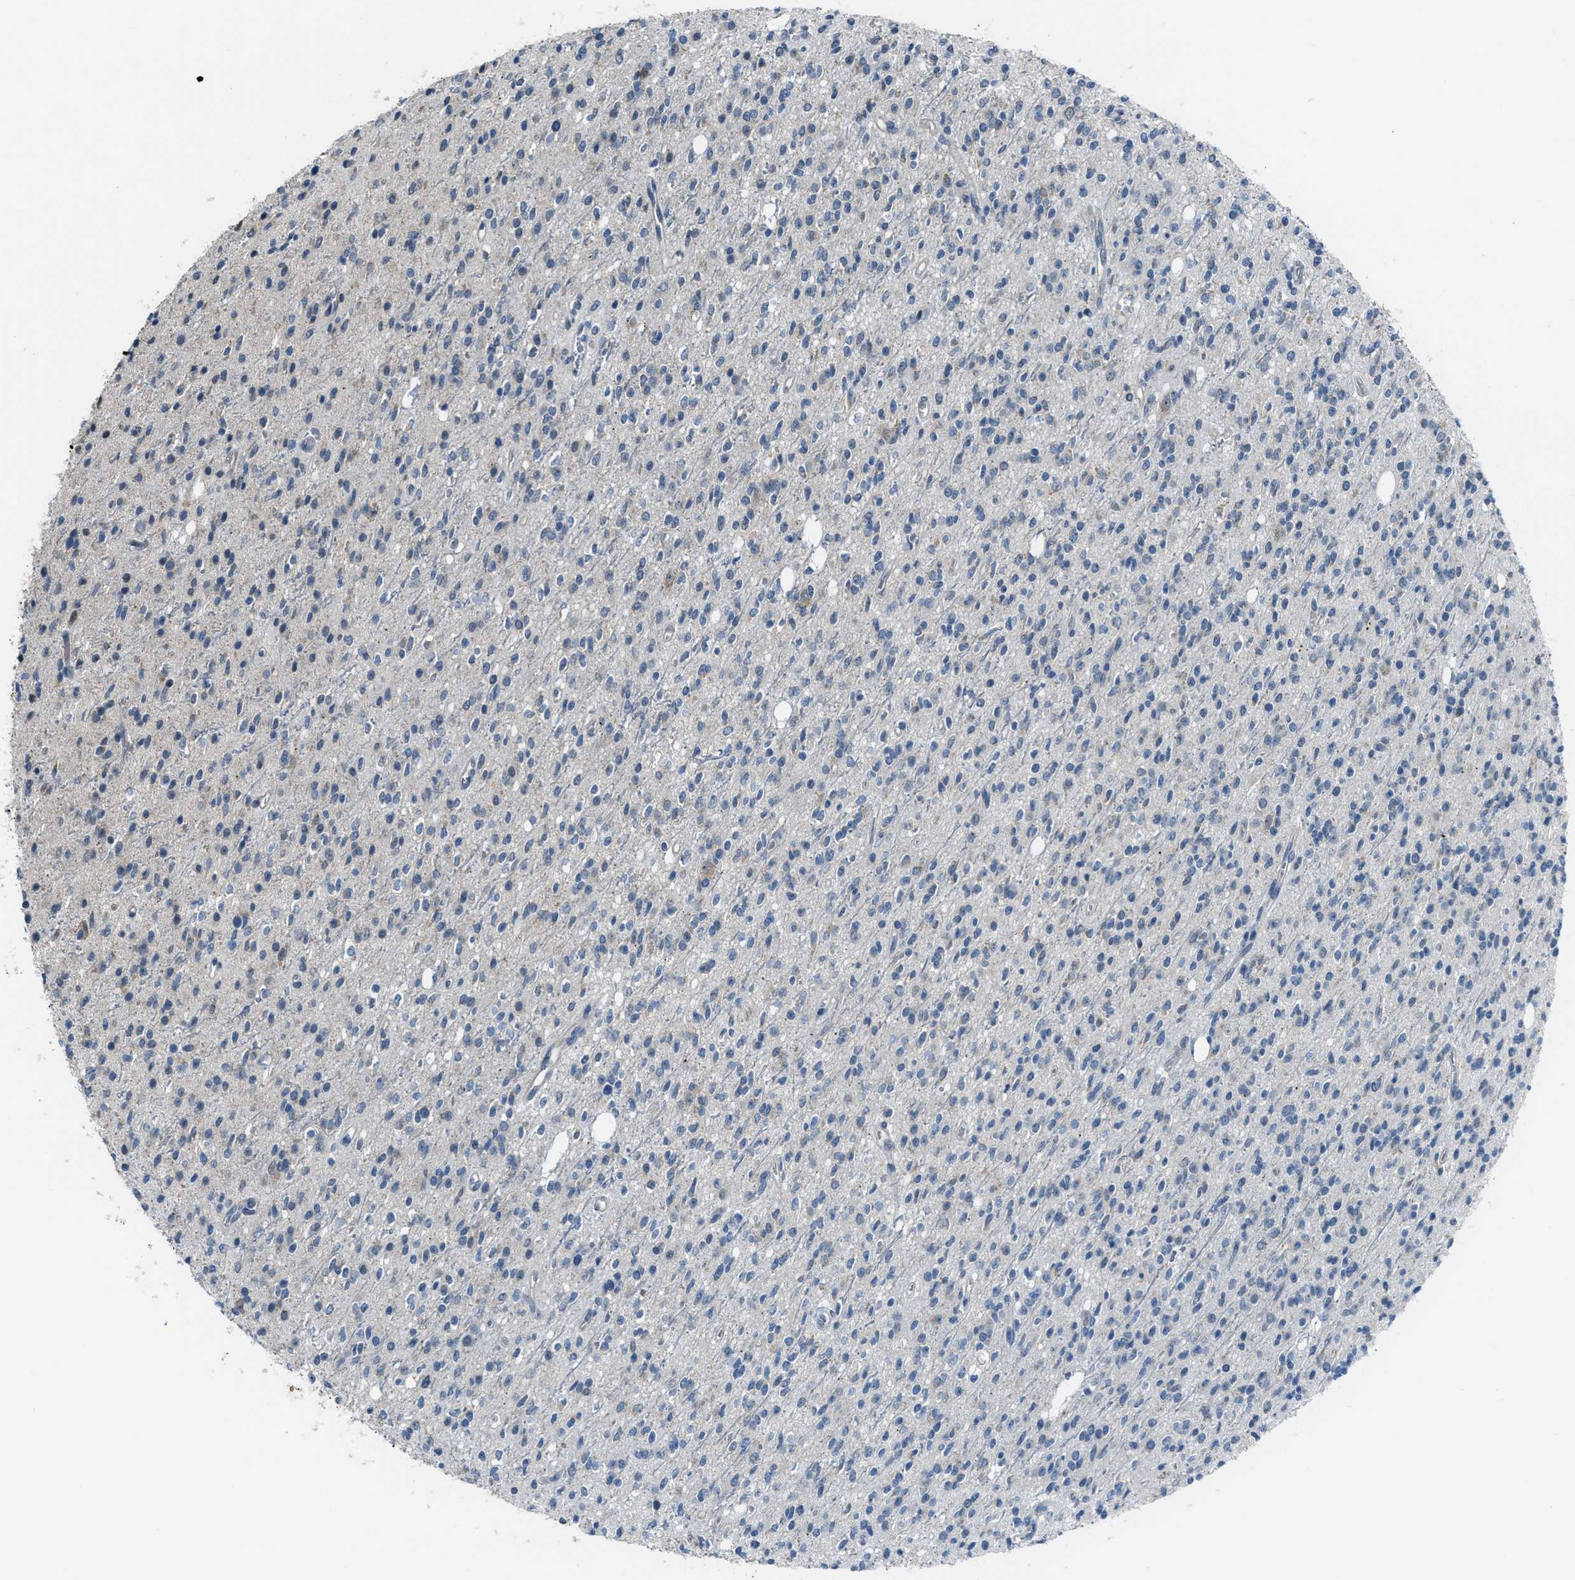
{"staining": {"intensity": "negative", "quantity": "none", "location": "none"}, "tissue": "glioma", "cell_type": "Tumor cells", "image_type": "cancer", "snomed": [{"axis": "morphology", "description": "Glioma, malignant, High grade"}, {"axis": "topography", "description": "Brain"}], "caption": "Malignant glioma (high-grade) was stained to show a protein in brown. There is no significant staining in tumor cells.", "gene": "CDON", "patient": {"sex": "male", "age": 34}}